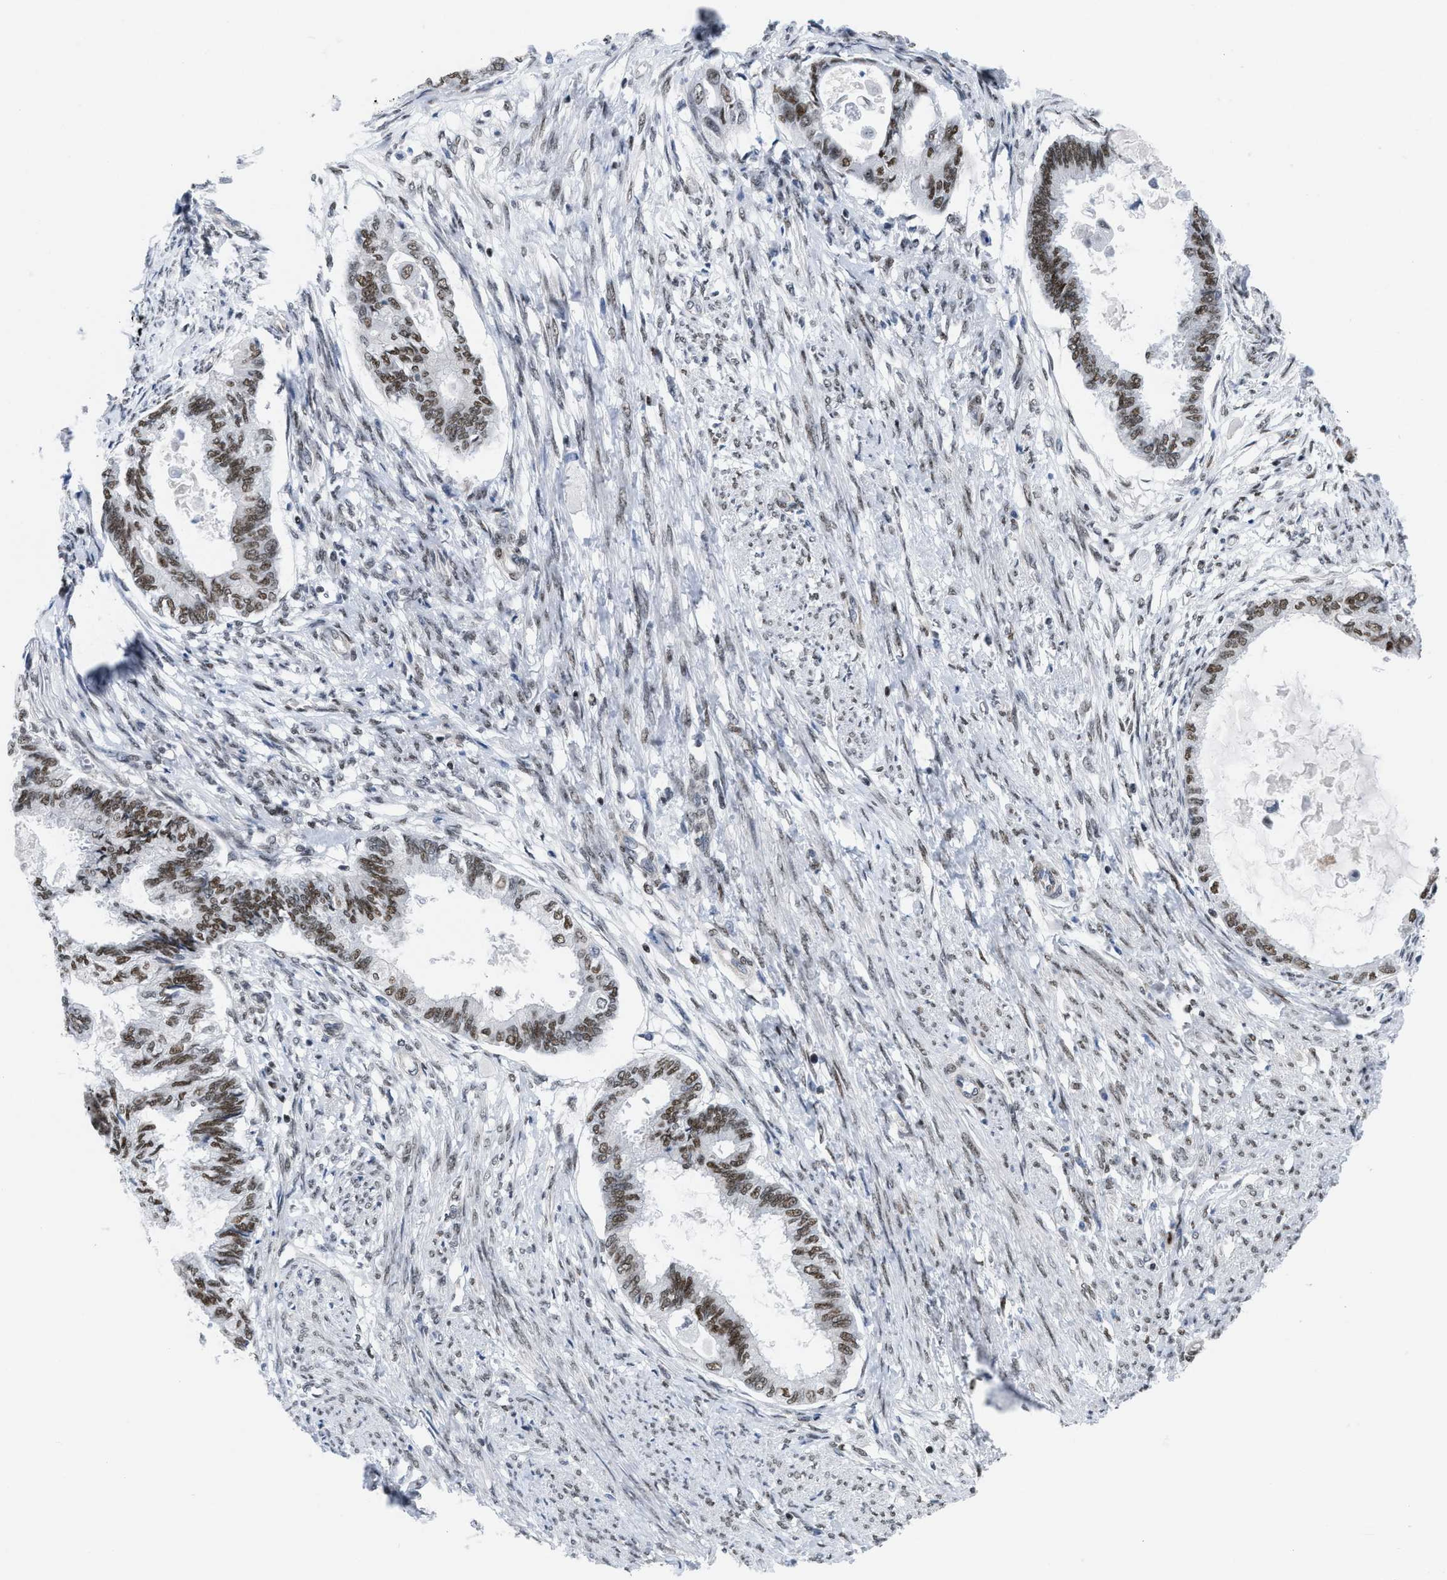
{"staining": {"intensity": "moderate", "quantity": ">75%", "location": "nuclear"}, "tissue": "cervical cancer", "cell_type": "Tumor cells", "image_type": "cancer", "snomed": [{"axis": "morphology", "description": "Normal tissue, NOS"}, {"axis": "morphology", "description": "Adenocarcinoma, NOS"}, {"axis": "topography", "description": "Cervix"}, {"axis": "topography", "description": "Endometrium"}], "caption": "A micrograph of human cervical adenocarcinoma stained for a protein displays moderate nuclear brown staining in tumor cells. (brown staining indicates protein expression, while blue staining denotes nuclei).", "gene": "MIER1", "patient": {"sex": "female", "age": 86}}